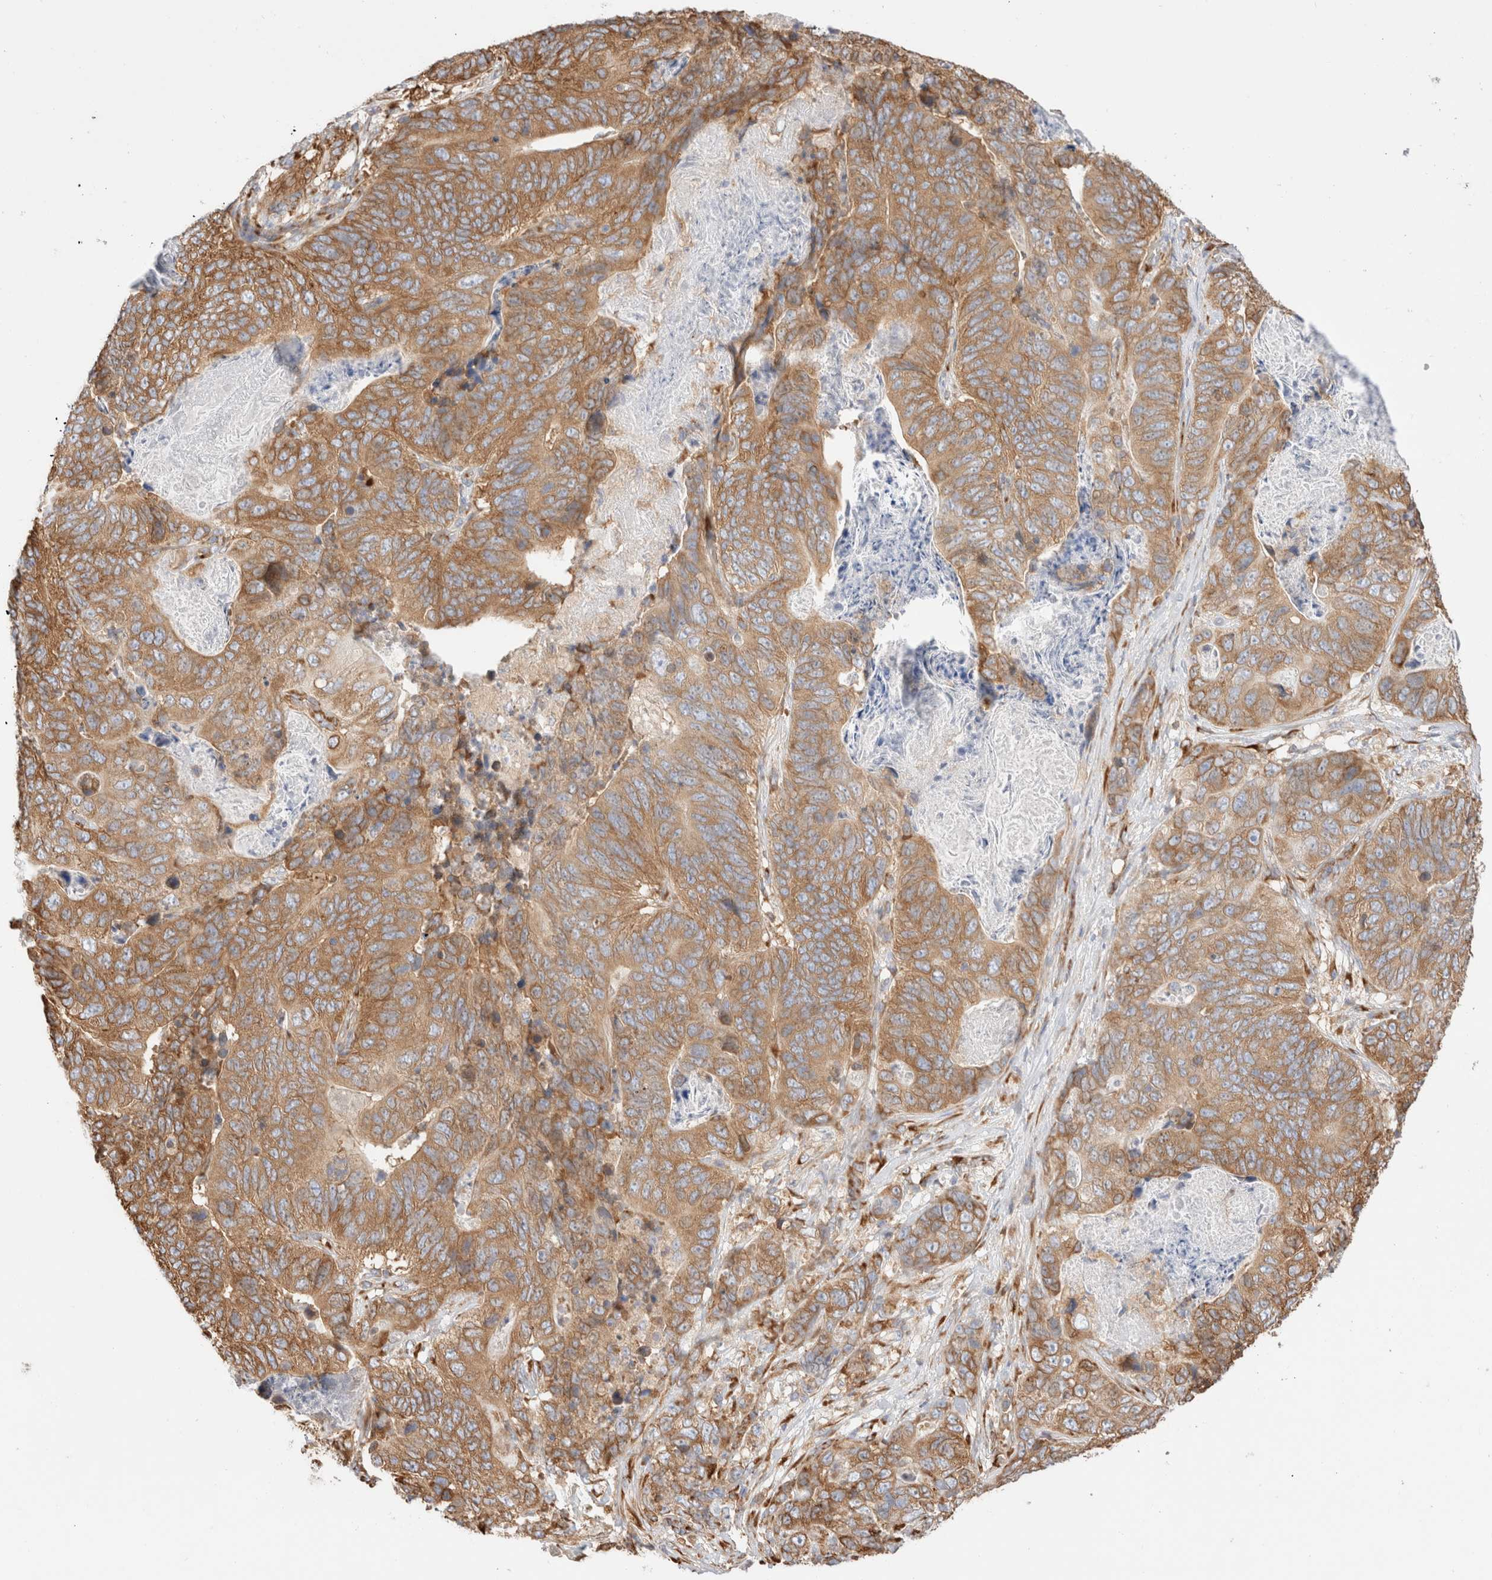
{"staining": {"intensity": "moderate", "quantity": ">75%", "location": "cytoplasmic/membranous"}, "tissue": "stomach cancer", "cell_type": "Tumor cells", "image_type": "cancer", "snomed": [{"axis": "morphology", "description": "Normal tissue, NOS"}, {"axis": "morphology", "description": "Adenocarcinoma, NOS"}, {"axis": "topography", "description": "Stomach"}], "caption": "Approximately >75% of tumor cells in stomach cancer (adenocarcinoma) show moderate cytoplasmic/membranous protein staining as visualized by brown immunohistochemical staining.", "gene": "ZC2HC1A", "patient": {"sex": "female", "age": 89}}